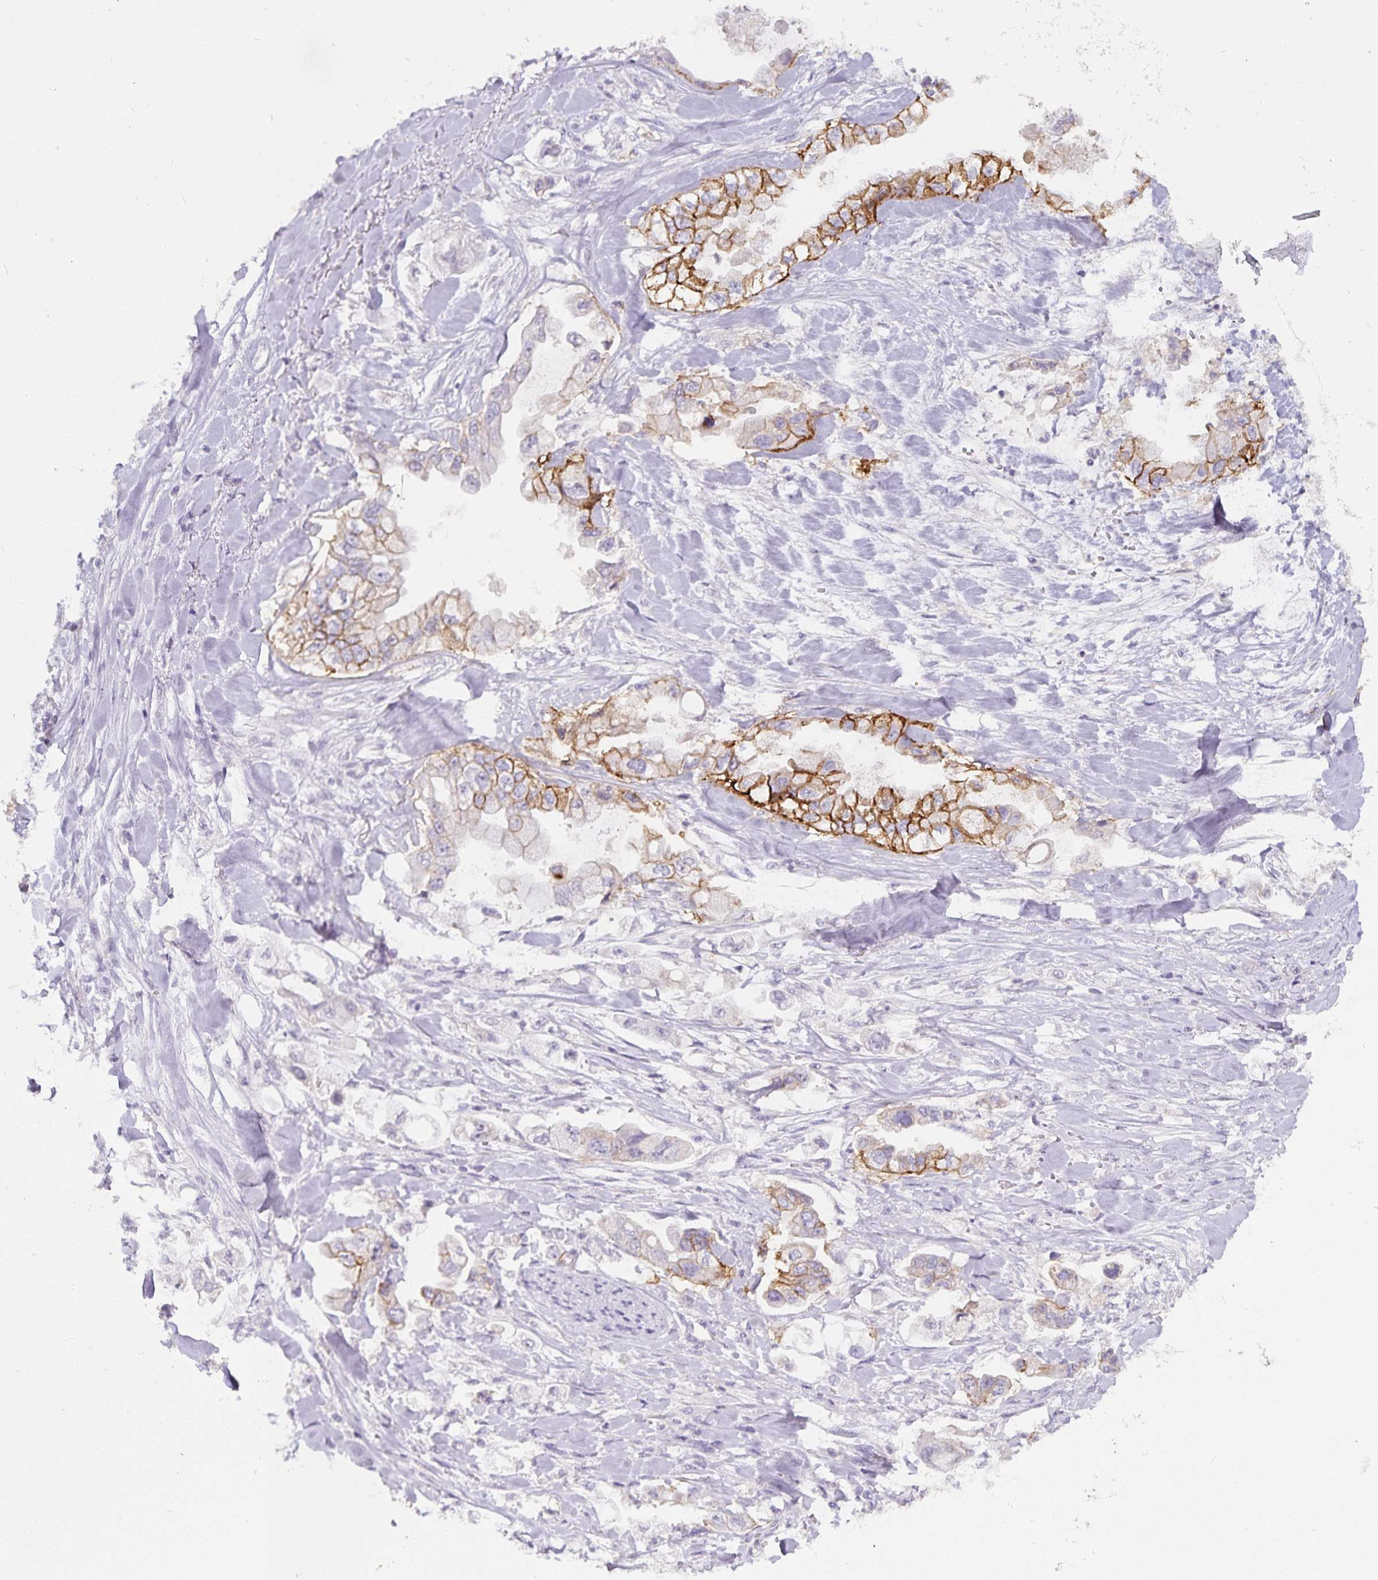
{"staining": {"intensity": "moderate", "quantity": "25%-75%", "location": "cytoplasmic/membranous"}, "tissue": "stomach cancer", "cell_type": "Tumor cells", "image_type": "cancer", "snomed": [{"axis": "morphology", "description": "Adenocarcinoma, NOS"}, {"axis": "topography", "description": "Stomach"}], "caption": "This is a histology image of IHC staining of stomach adenocarcinoma, which shows moderate positivity in the cytoplasmic/membranous of tumor cells.", "gene": "CA12", "patient": {"sex": "male", "age": 62}}